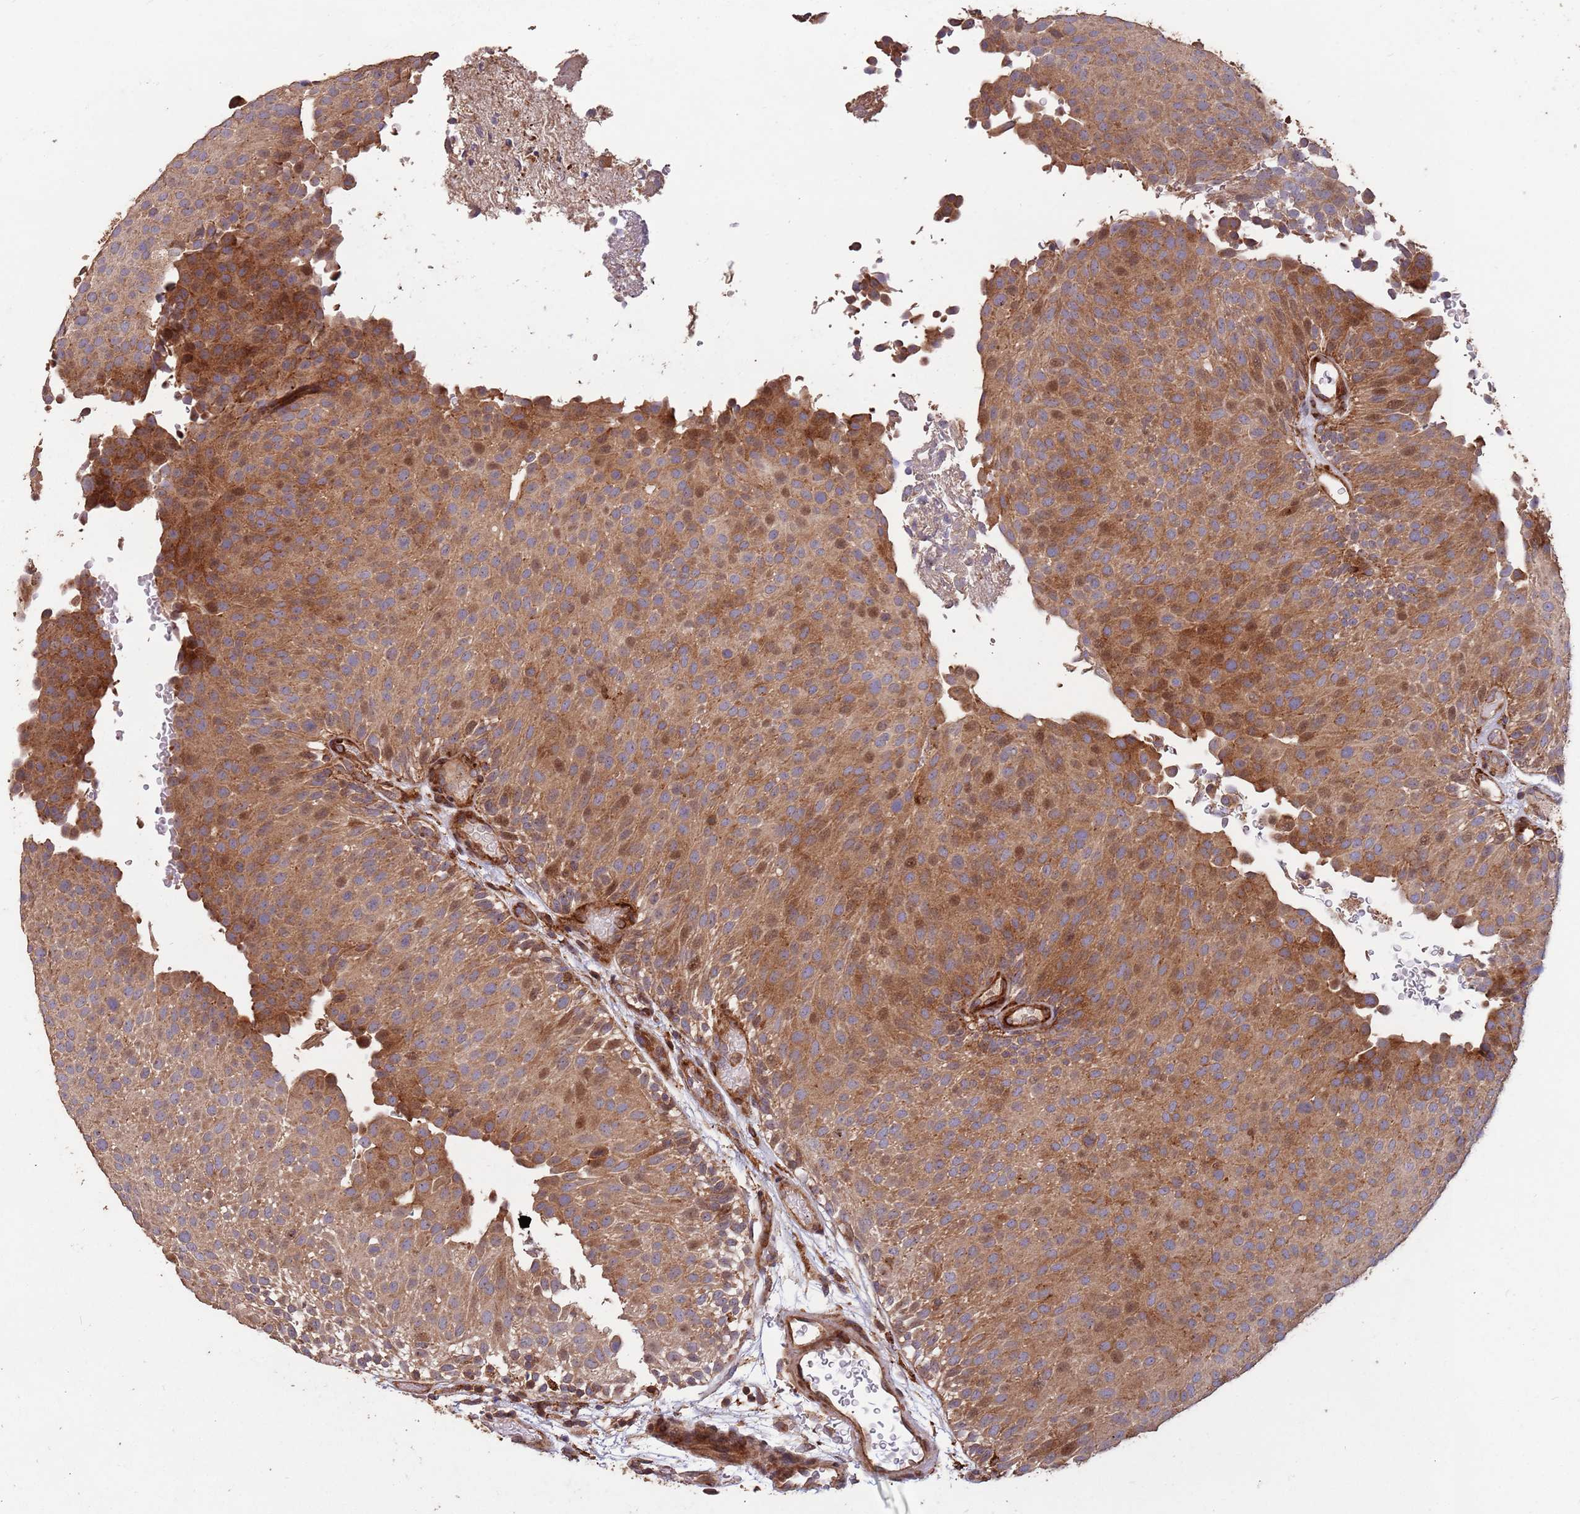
{"staining": {"intensity": "strong", "quantity": "25%-75%", "location": "cytoplasmic/membranous,nuclear"}, "tissue": "urothelial cancer", "cell_type": "Tumor cells", "image_type": "cancer", "snomed": [{"axis": "morphology", "description": "Urothelial carcinoma, Low grade"}, {"axis": "topography", "description": "Urinary bladder"}], "caption": "Immunohistochemistry (IHC) staining of low-grade urothelial carcinoma, which shows high levels of strong cytoplasmic/membranous and nuclear expression in about 25%-75% of tumor cells indicating strong cytoplasmic/membranous and nuclear protein positivity. The staining was performed using DAB (3,3'-diaminobenzidine) (brown) for protein detection and nuclei were counterstained in hematoxylin (blue).", "gene": "ZNF428", "patient": {"sex": "male", "age": 78}}